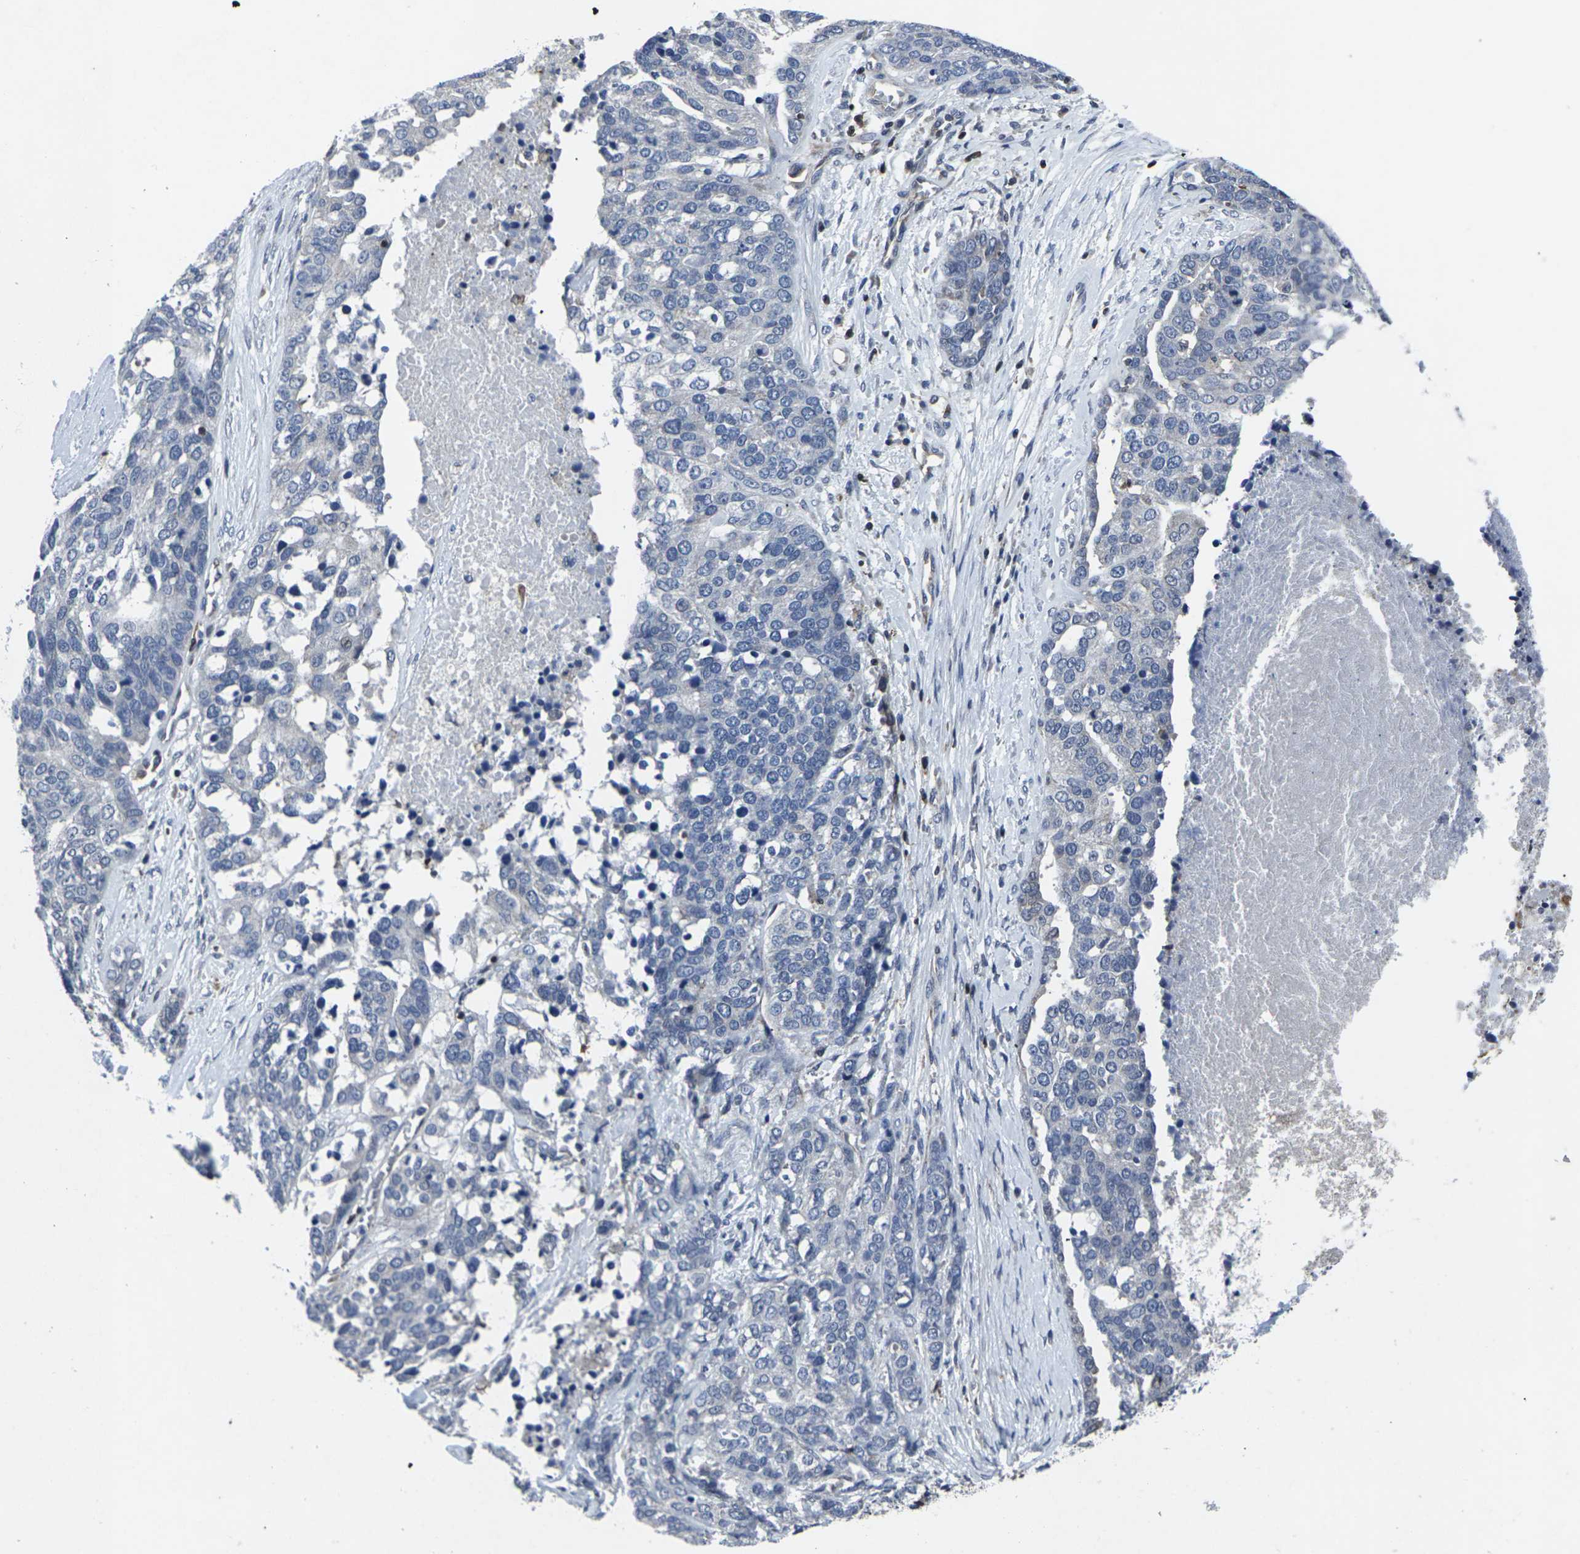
{"staining": {"intensity": "negative", "quantity": "none", "location": "none"}, "tissue": "ovarian cancer", "cell_type": "Tumor cells", "image_type": "cancer", "snomed": [{"axis": "morphology", "description": "Cystadenocarcinoma, serous, NOS"}, {"axis": "topography", "description": "Ovary"}], "caption": "This is an immunohistochemistry histopathology image of serous cystadenocarcinoma (ovarian). There is no positivity in tumor cells.", "gene": "STAT4", "patient": {"sex": "female", "age": 44}}